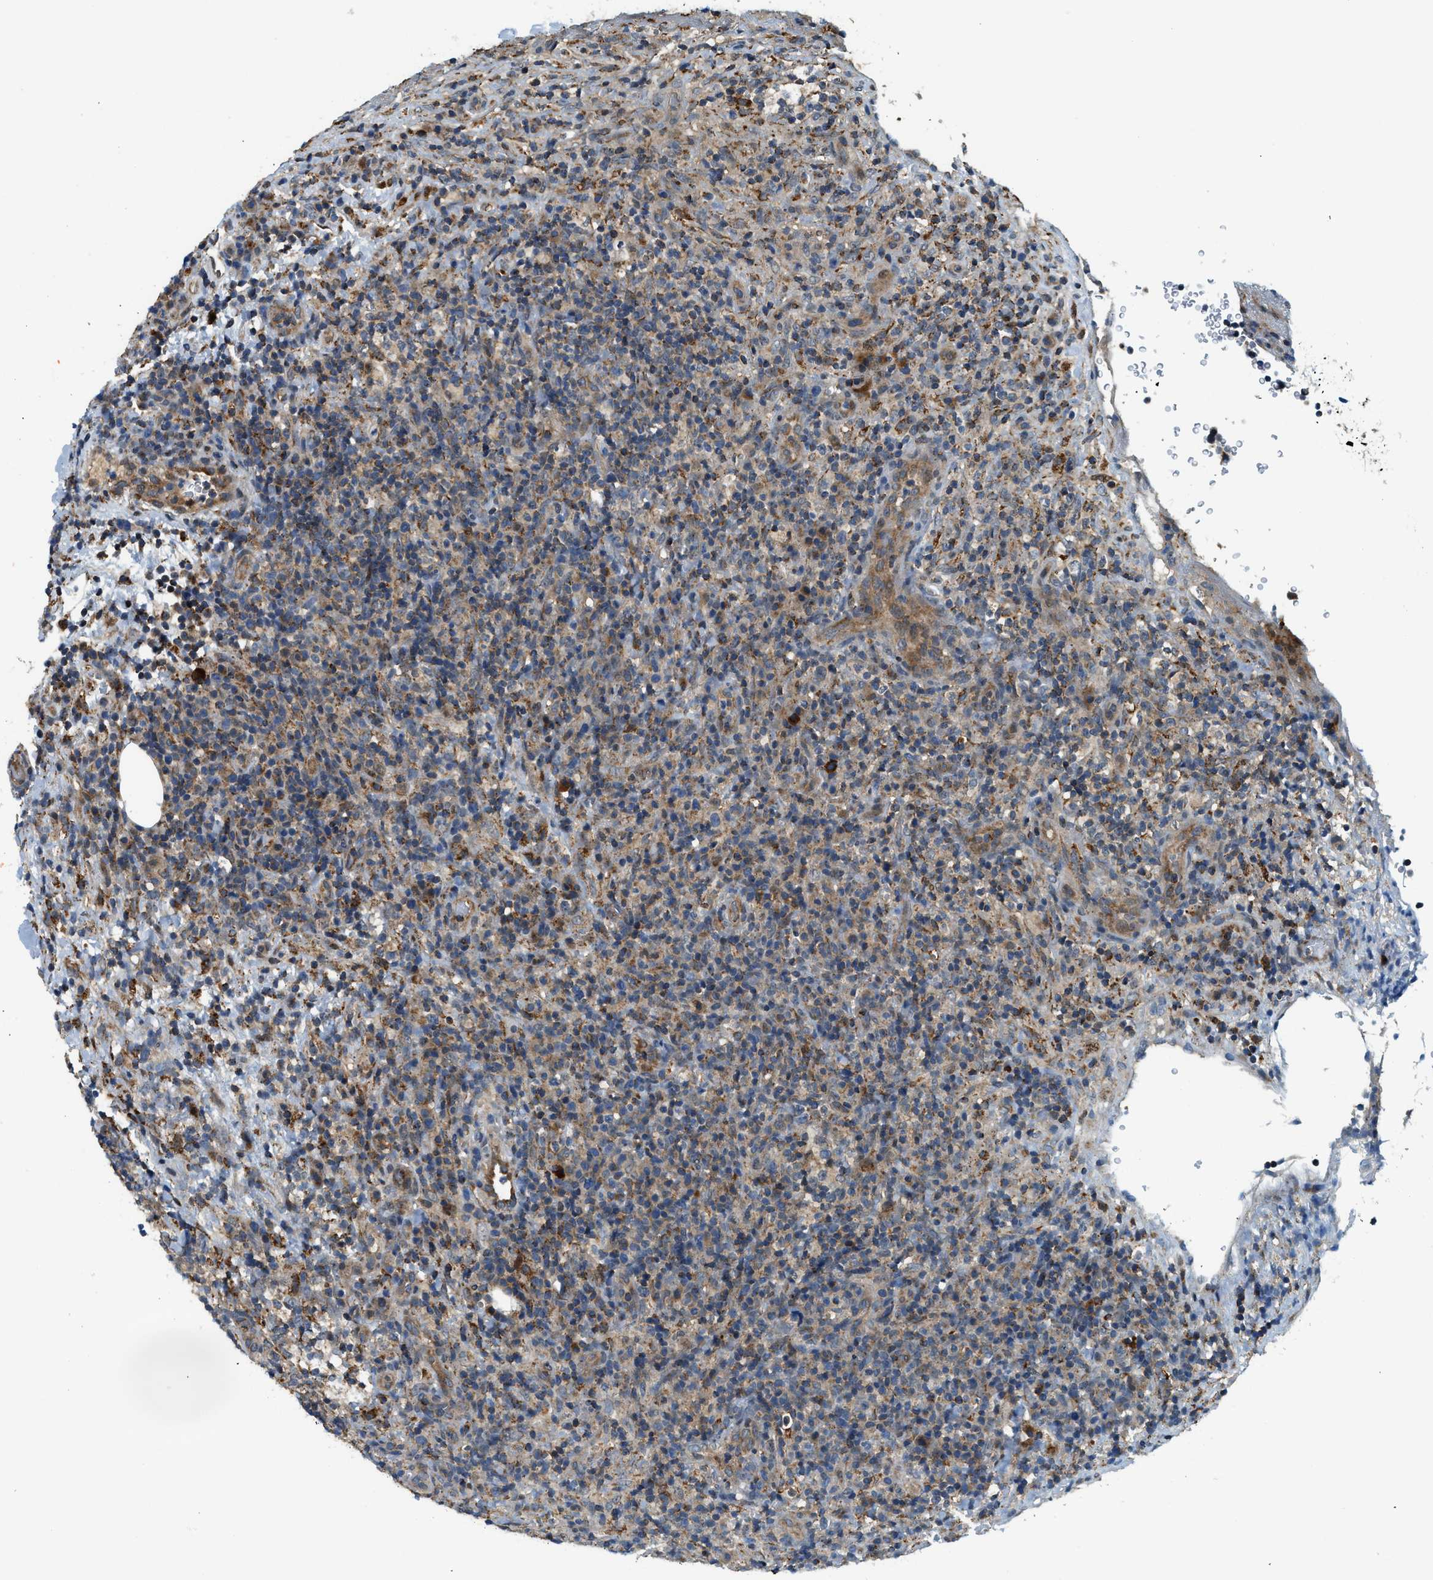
{"staining": {"intensity": "weak", "quantity": "<25%", "location": "cytoplasmic/membranous"}, "tissue": "lymphoma", "cell_type": "Tumor cells", "image_type": "cancer", "snomed": [{"axis": "morphology", "description": "Malignant lymphoma, non-Hodgkin's type, High grade"}, {"axis": "topography", "description": "Lymph node"}], "caption": "Tumor cells are negative for brown protein staining in malignant lymphoma, non-Hodgkin's type (high-grade).", "gene": "KCNK1", "patient": {"sex": "female", "age": 76}}